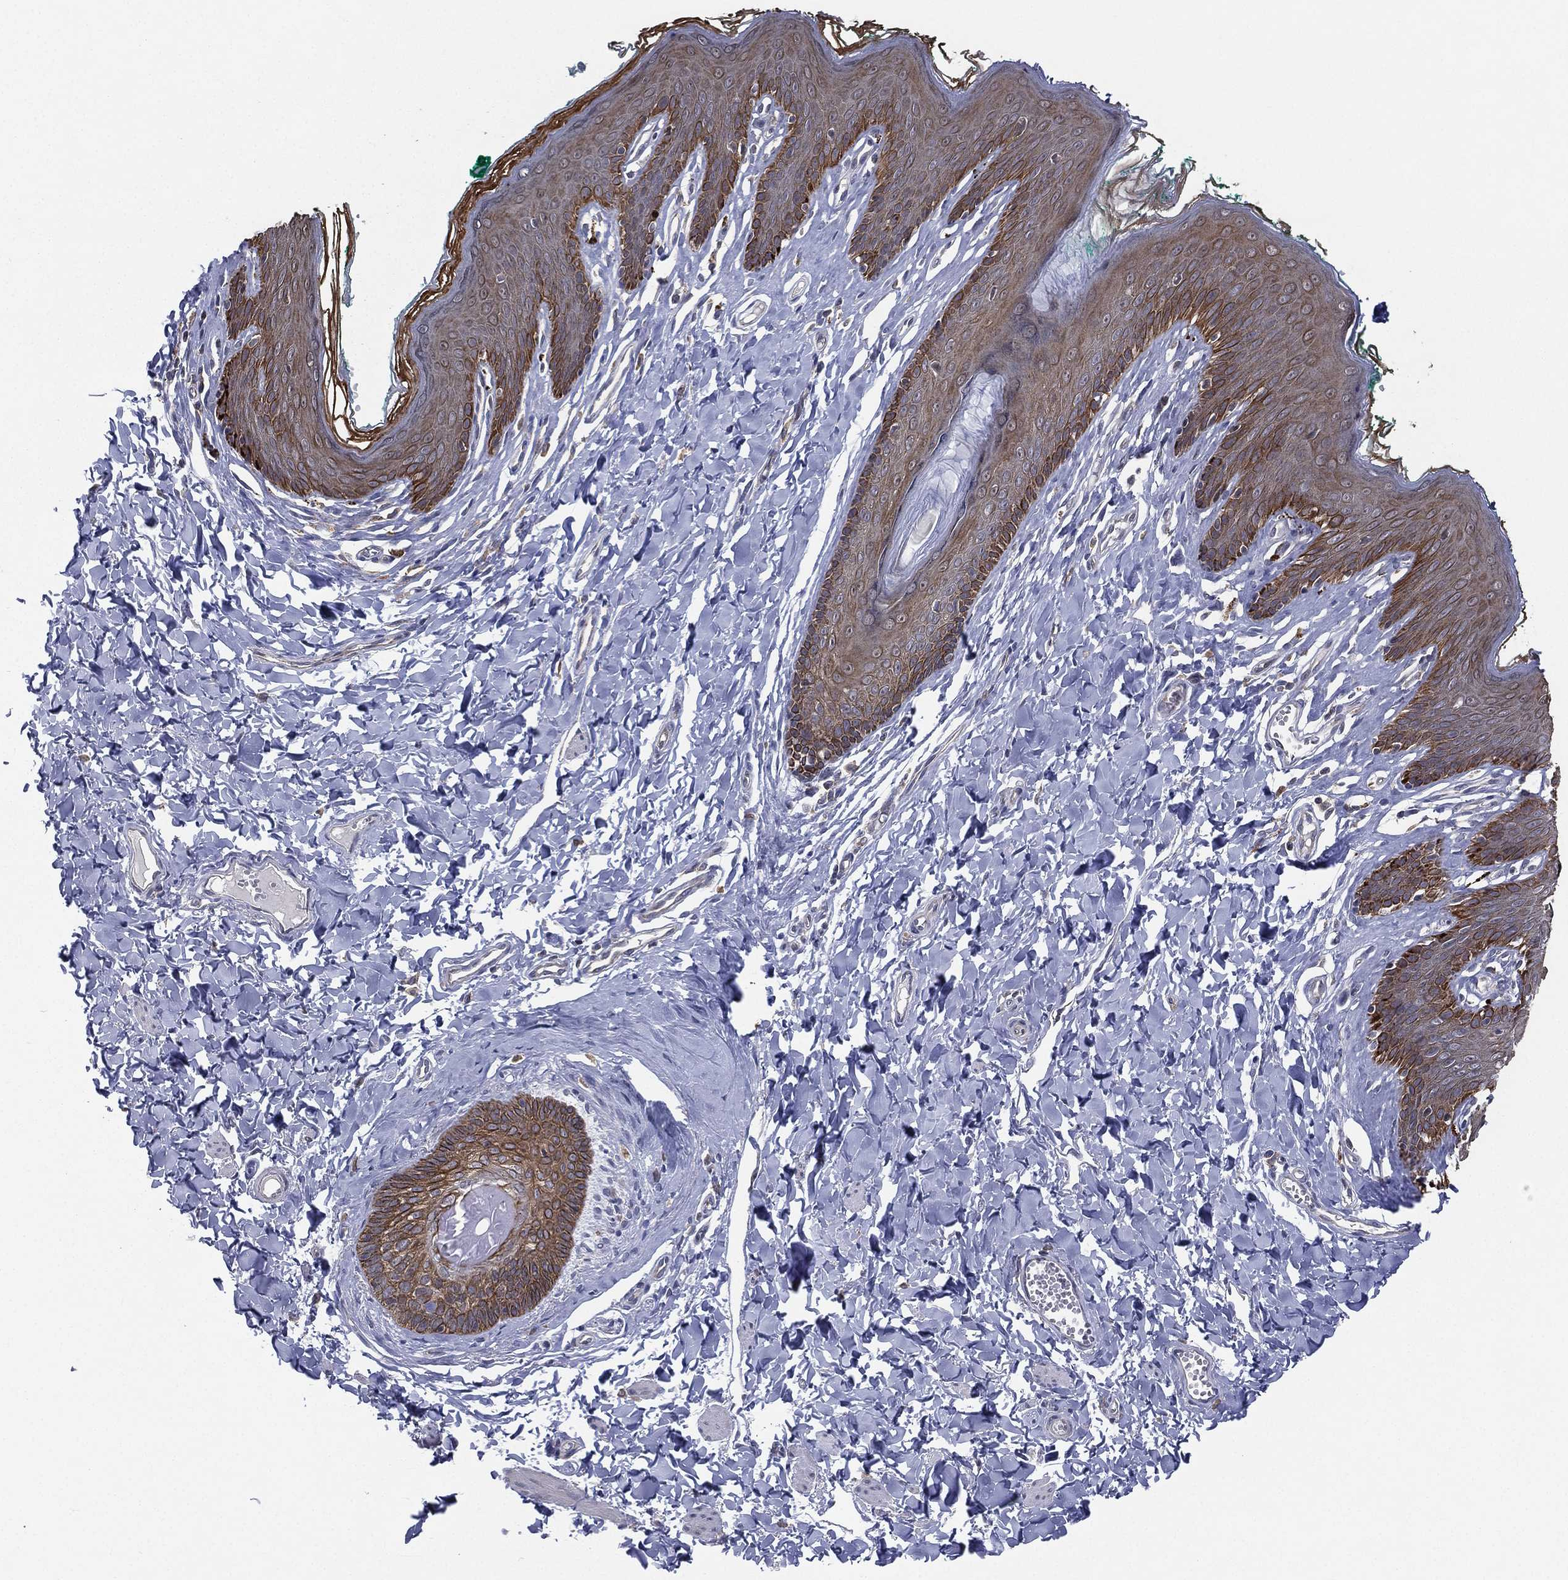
{"staining": {"intensity": "strong", "quantity": "<25%", "location": "cytoplasmic/membranous"}, "tissue": "skin", "cell_type": "Epidermal cells", "image_type": "normal", "snomed": [{"axis": "morphology", "description": "Normal tissue, NOS"}, {"axis": "topography", "description": "Vulva"}], "caption": "The micrograph shows staining of benign skin, revealing strong cytoplasmic/membranous protein positivity (brown color) within epidermal cells.", "gene": "KAT14", "patient": {"sex": "female", "age": 66}}